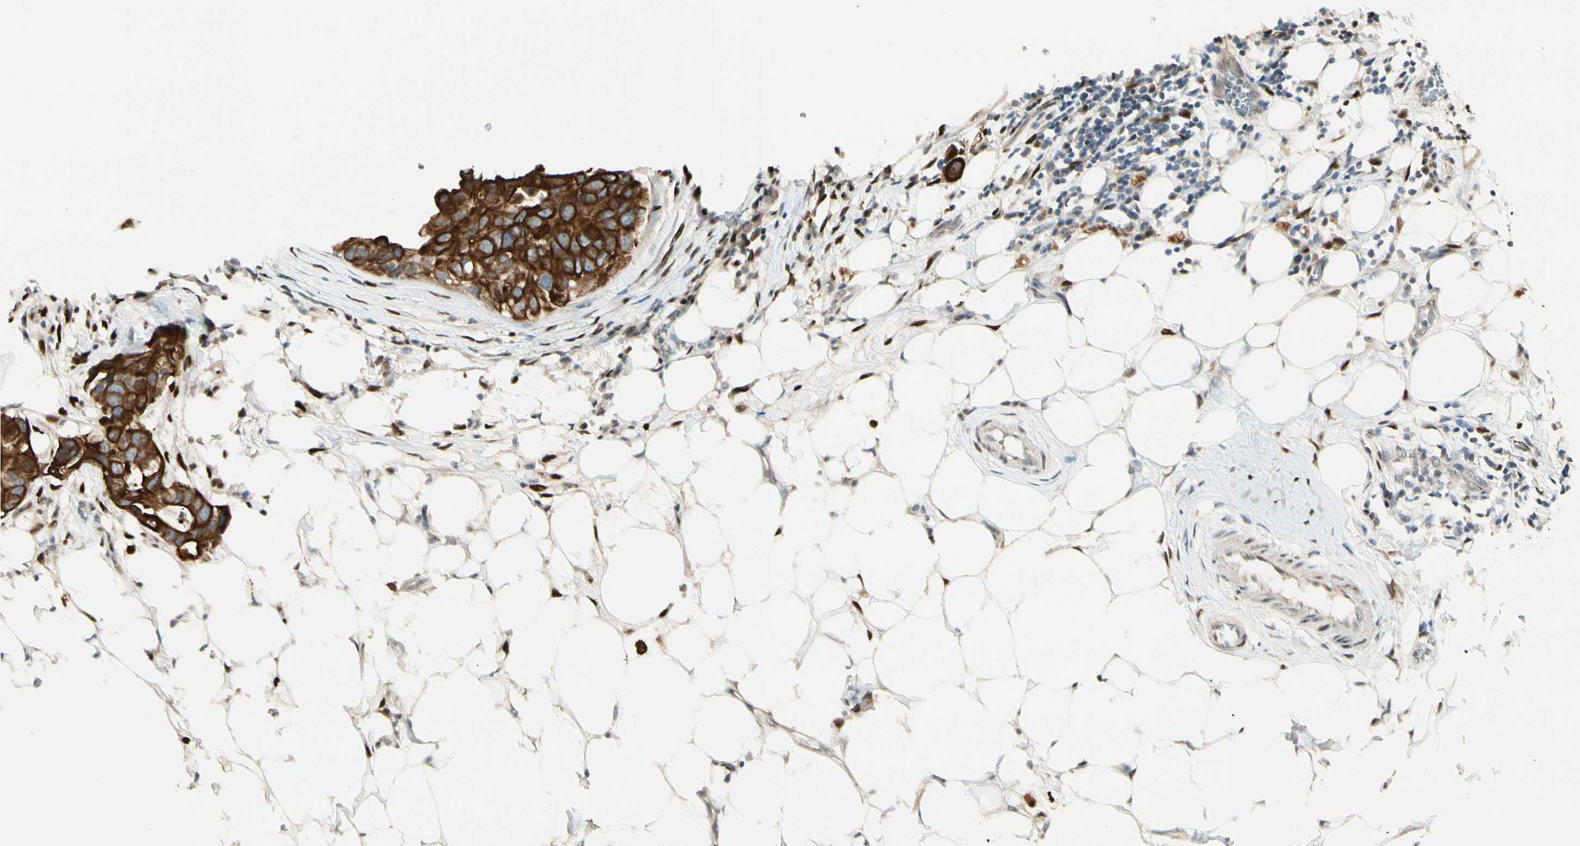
{"staining": {"intensity": "strong", "quantity": ">75%", "location": "cytoplasmic/membranous"}, "tissue": "breast cancer", "cell_type": "Tumor cells", "image_type": "cancer", "snomed": [{"axis": "morphology", "description": "Duct carcinoma"}, {"axis": "topography", "description": "Breast"}], "caption": "Immunohistochemical staining of human infiltrating ductal carcinoma (breast) demonstrates high levels of strong cytoplasmic/membranous protein positivity in approximately >75% of tumor cells. (Stains: DAB in brown, nuclei in blue, Microscopy: brightfield microscopy at high magnification).", "gene": "ATXN1", "patient": {"sex": "female", "age": 40}}